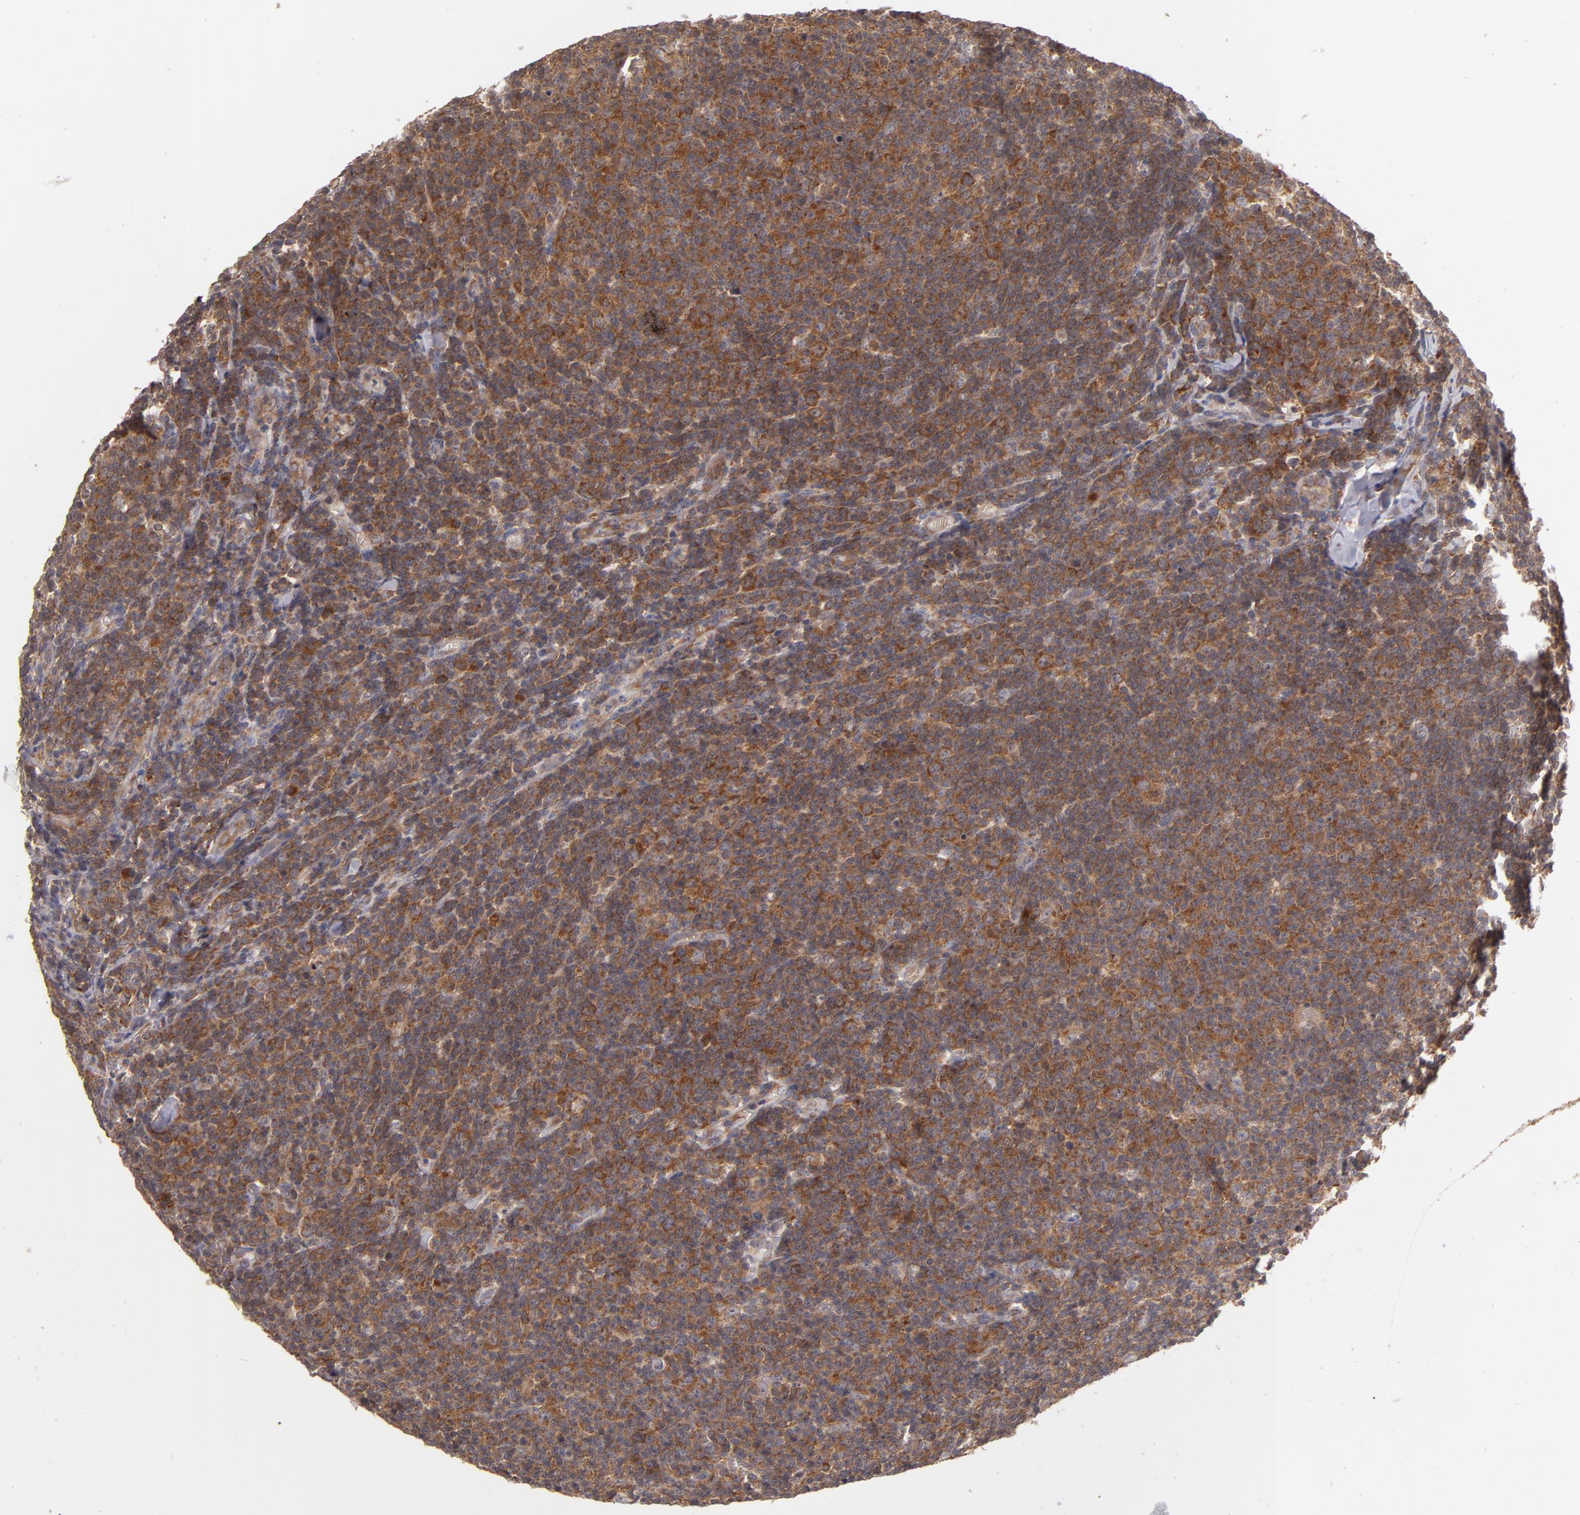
{"staining": {"intensity": "strong", "quantity": ">75%", "location": "cytoplasmic/membranous"}, "tissue": "lymphoma", "cell_type": "Tumor cells", "image_type": "cancer", "snomed": [{"axis": "morphology", "description": "Malignant lymphoma, non-Hodgkin's type, Low grade"}, {"axis": "topography", "description": "Lymph node"}], "caption": "Immunohistochemical staining of malignant lymphoma, non-Hodgkin's type (low-grade) demonstrates strong cytoplasmic/membranous protein expression in about >75% of tumor cells.", "gene": "UPF3B", "patient": {"sex": "male", "age": 74}}